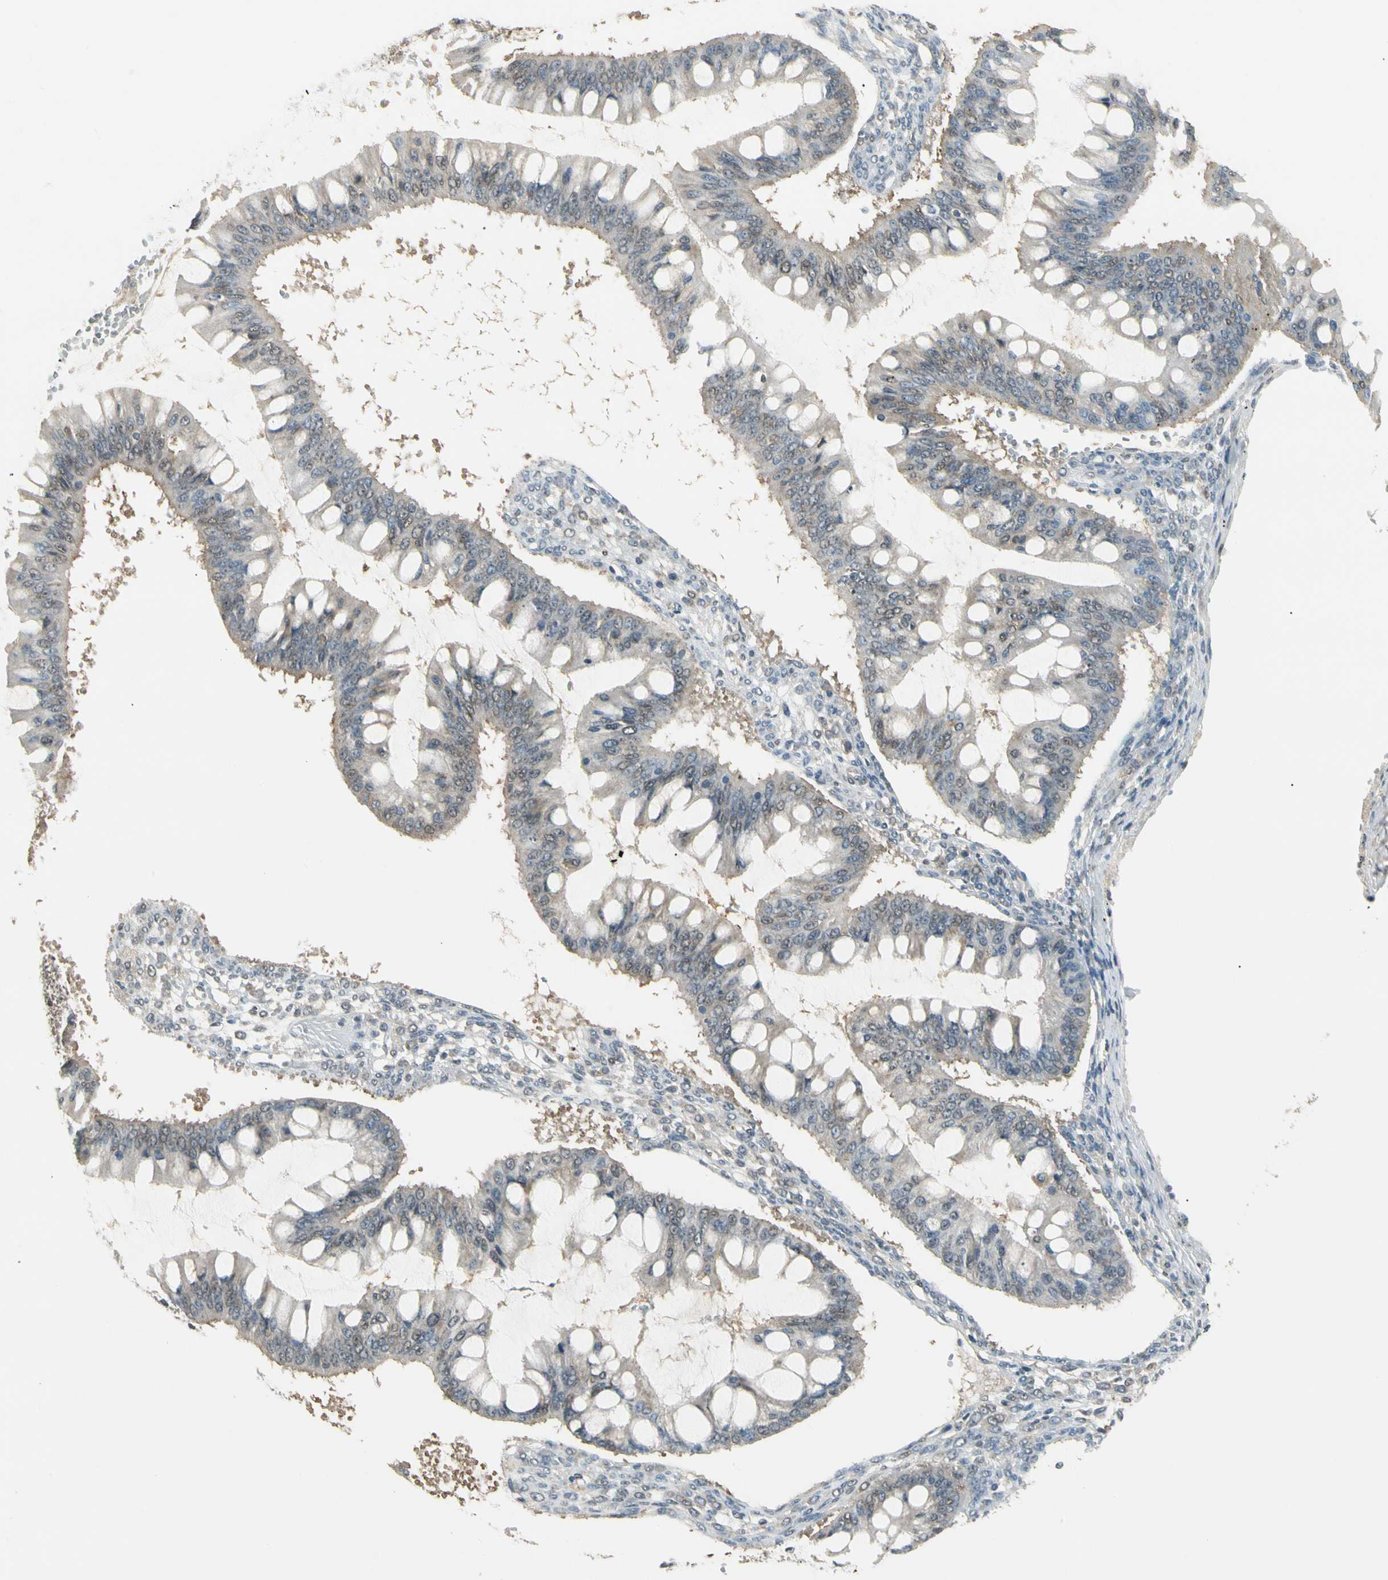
{"staining": {"intensity": "weak", "quantity": "25%-75%", "location": "cytoplasmic/membranous"}, "tissue": "ovarian cancer", "cell_type": "Tumor cells", "image_type": "cancer", "snomed": [{"axis": "morphology", "description": "Cystadenocarcinoma, mucinous, NOS"}, {"axis": "topography", "description": "Ovary"}], "caption": "IHC image of ovarian mucinous cystadenocarcinoma stained for a protein (brown), which demonstrates low levels of weak cytoplasmic/membranous staining in approximately 25%-75% of tumor cells.", "gene": "SGCA", "patient": {"sex": "female", "age": 73}}